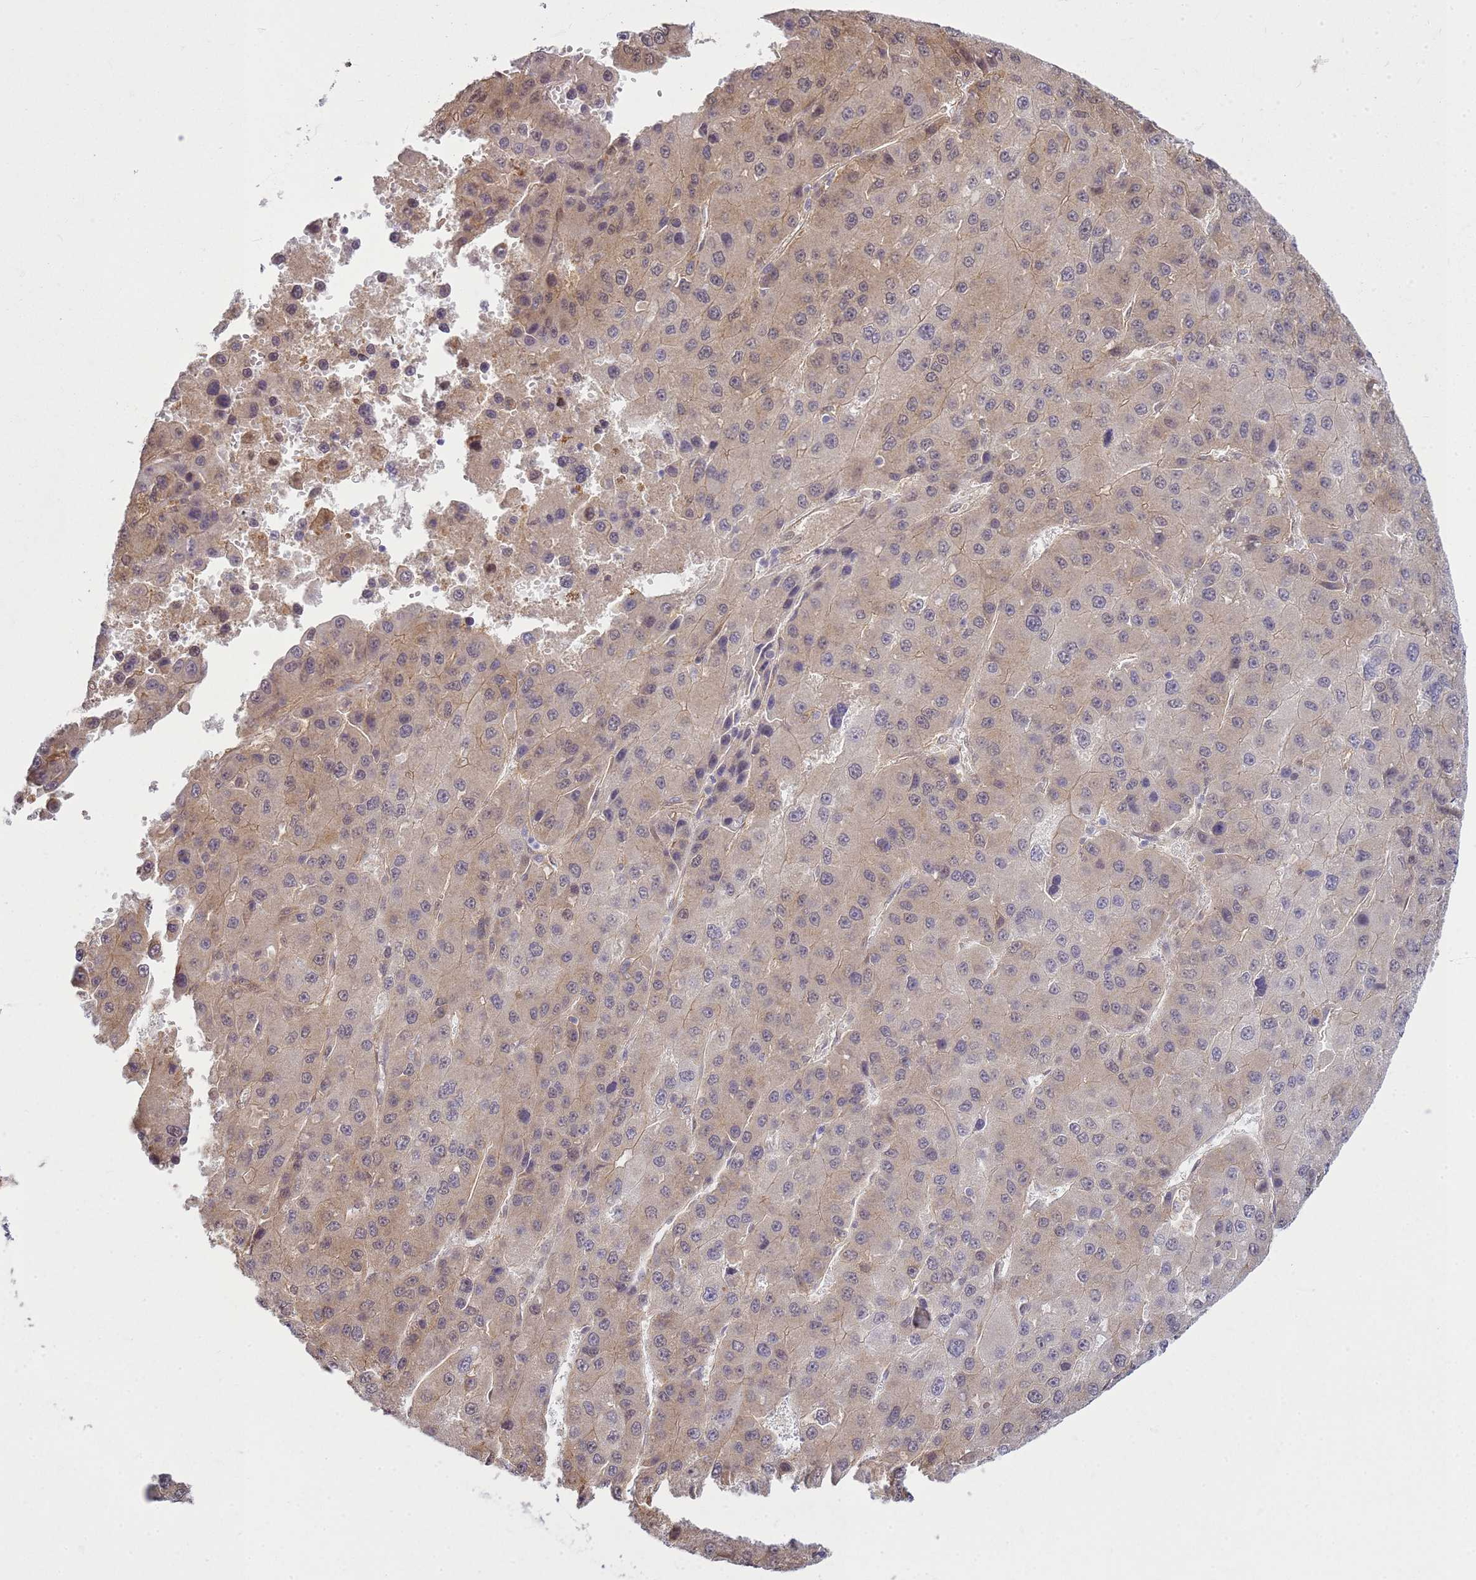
{"staining": {"intensity": "weak", "quantity": ">75%", "location": "cytoplasmic/membranous"}, "tissue": "liver cancer", "cell_type": "Tumor cells", "image_type": "cancer", "snomed": [{"axis": "morphology", "description": "Carcinoma, Hepatocellular, NOS"}, {"axis": "topography", "description": "Liver"}], "caption": "Protein expression analysis of human liver hepatocellular carcinoma reveals weak cytoplasmic/membranous staining in about >75% of tumor cells.", "gene": "YWHAE", "patient": {"sex": "female", "age": 73}}